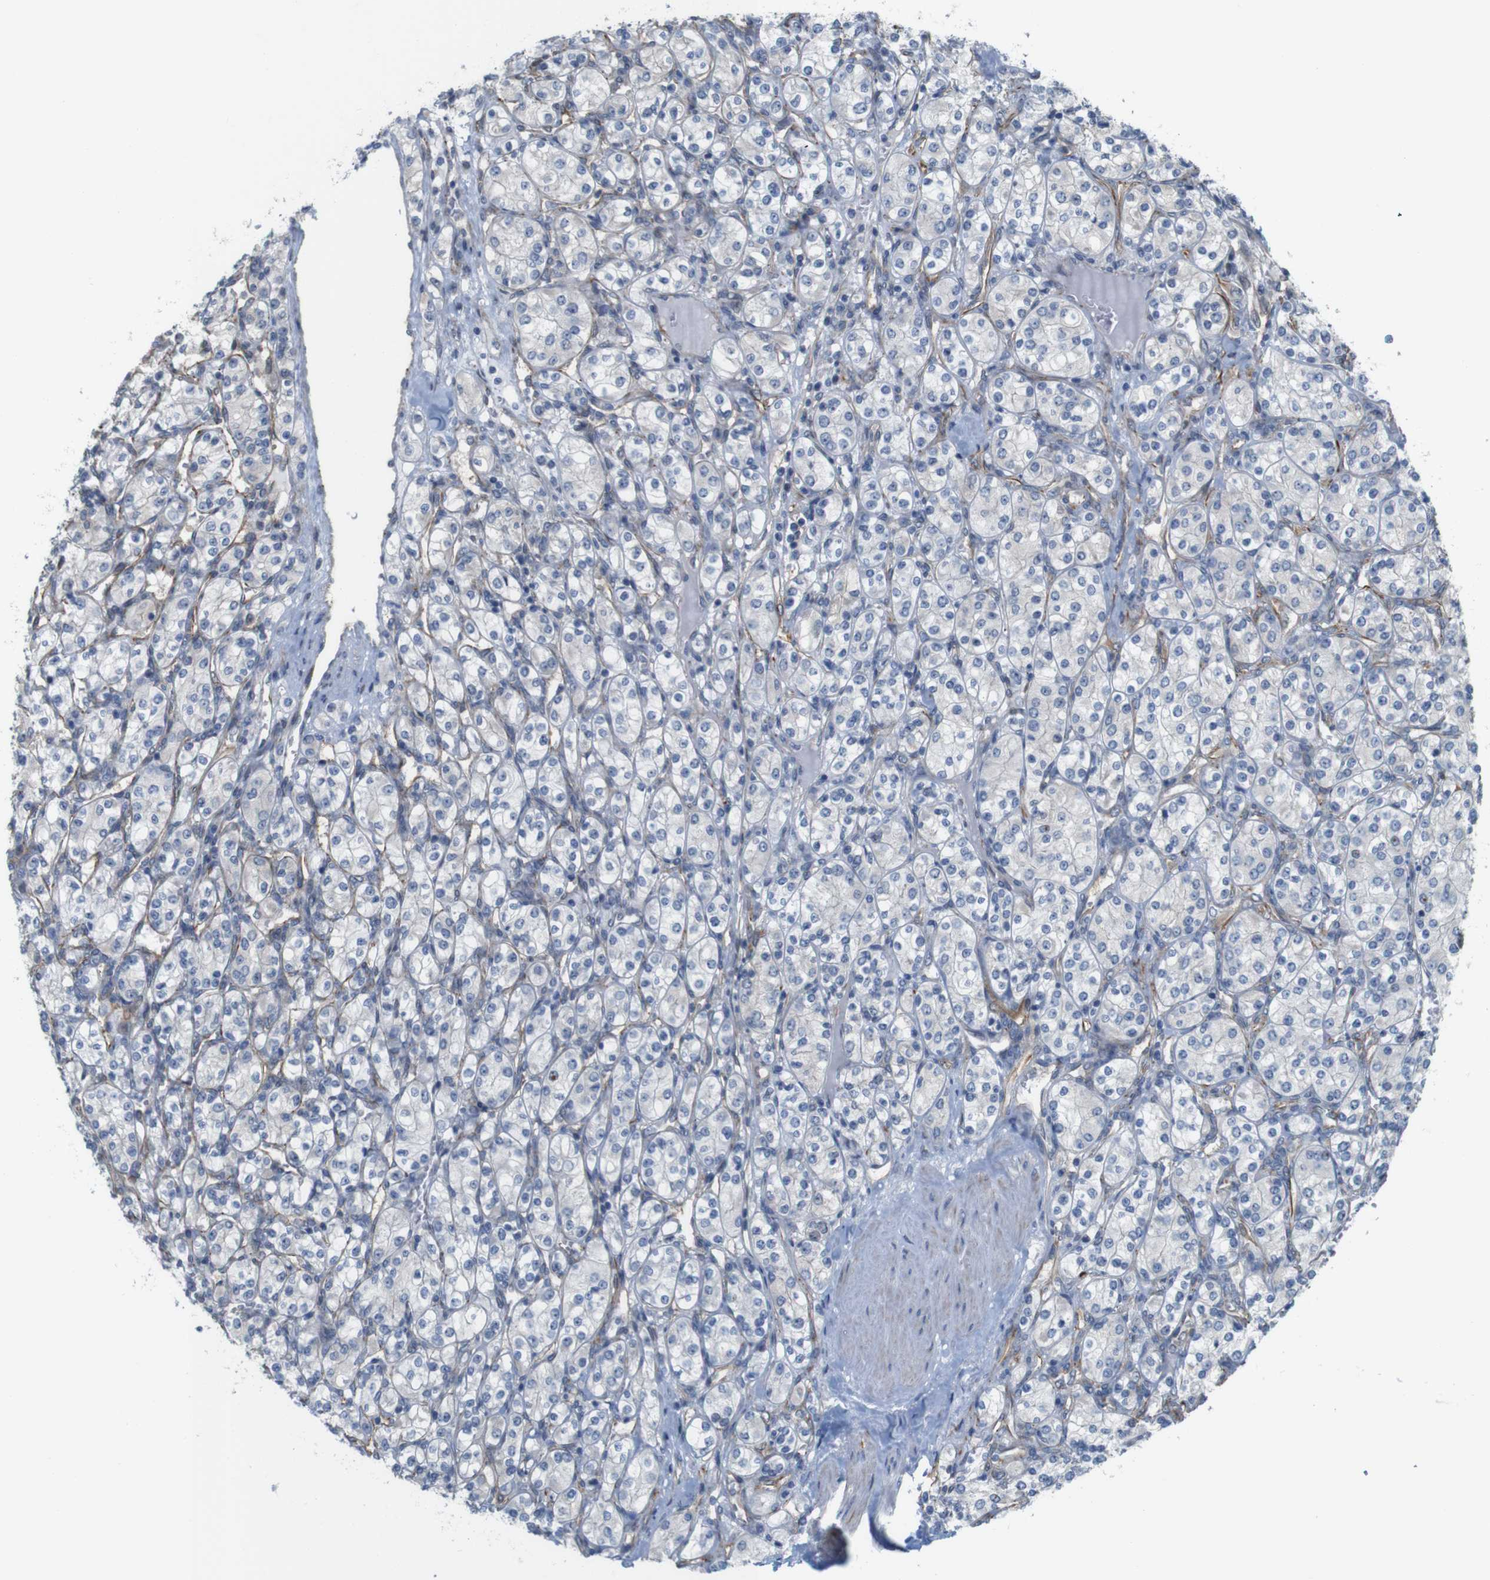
{"staining": {"intensity": "negative", "quantity": "none", "location": "none"}, "tissue": "renal cancer", "cell_type": "Tumor cells", "image_type": "cancer", "snomed": [{"axis": "morphology", "description": "Adenocarcinoma, NOS"}, {"axis": "topography", "description": "Kidney"}], "caption": "A micrograph of human renal cancer (adenocarcinoma) is negative for staining in tumor cells.", "gene": "JPH1", "patient": {"sex": "male", "age": 77}}